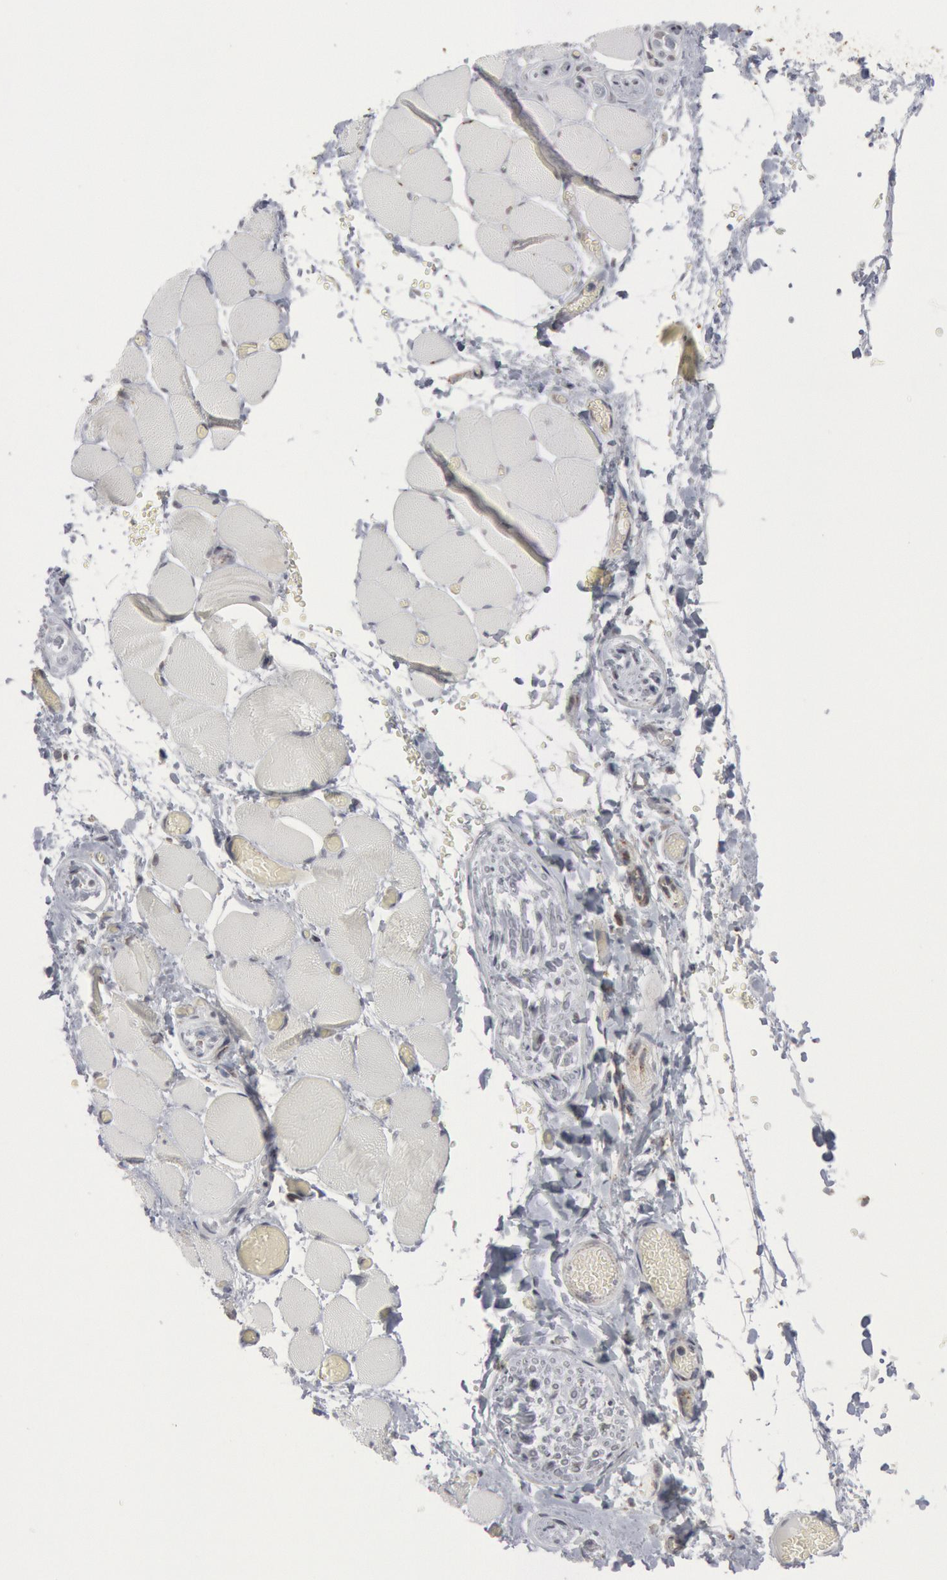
{"staining": {"intensity": "negative", "quantity": "none", "location": "none"}, "tissue": "skeletal muscle", "cell_type": "Myocytes", "image_type": "normal", "snomed": [{"axis": "morphology", "description": "Normal tissue, NOS"}, {"axis": "topography", "description": "Skeletal muscle"}, {"axis": "topography", "description": "Soft tissue"}], "caption": "IHC photomicrograph of benign skeletal muscle: skeletal muscle stained with DAB reveals no significant protein staining in myocytes.", "gene": "CASP9", "patient": {"sex": "female", "age": 58}}